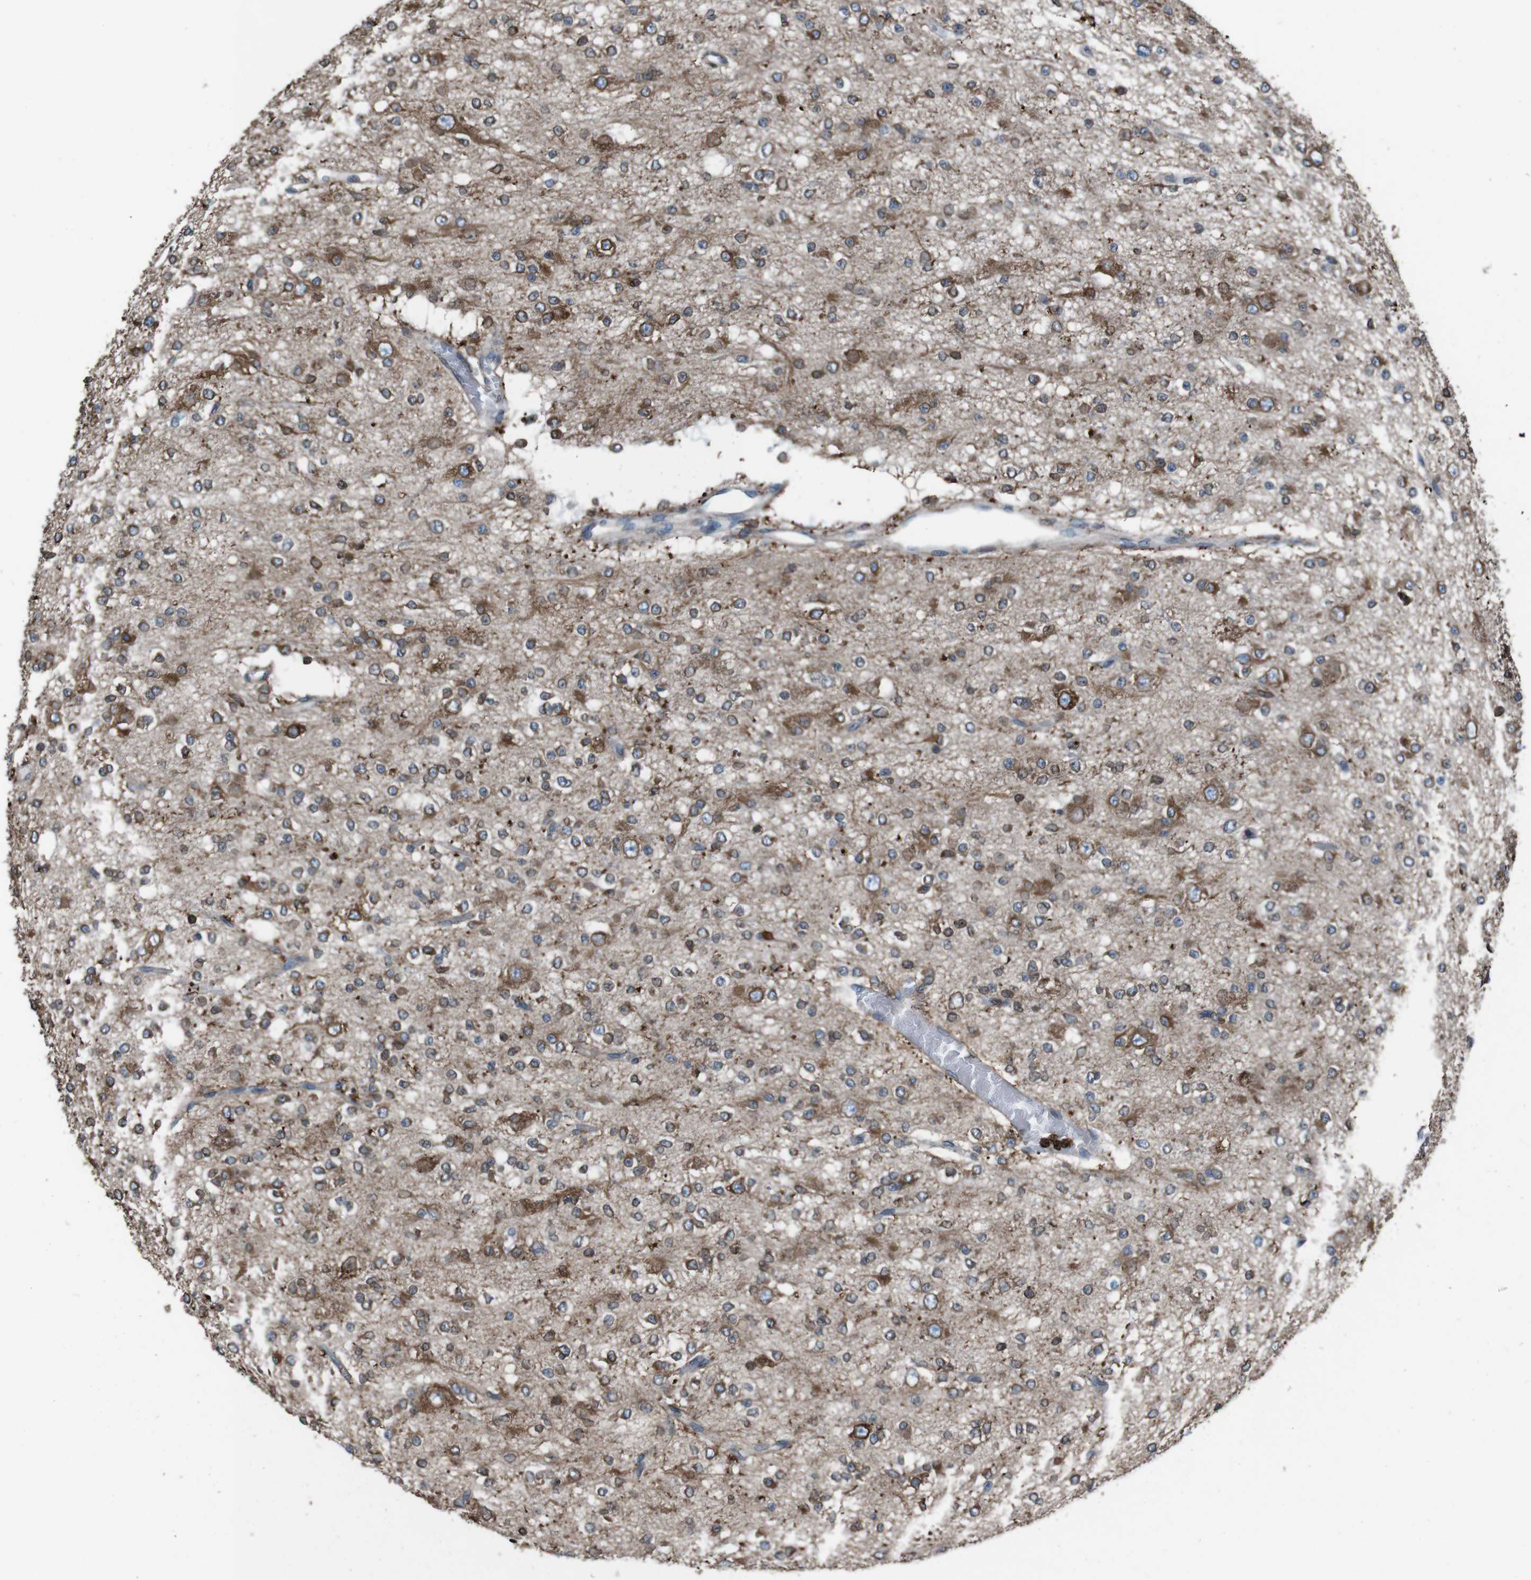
{"staining": {"intensity": "strong", "quantity": "25%-75%", "location": "cytoplasmic/membranous"}, "tissue": "glioma", "cell_type": "Tumor cells", "image_type": "cancer", "snomed": [{"axis": "morphology", "description": "Glioma, malignant, Low grade"}, {"axis": "topography", "description": "Brain"}], "caption": "High-magnification brightfield microscopy of glioma stained with DAB (brown) and counterstained with hematoxylin (blue). tumor cells exhibit strong cytoplasmic/membranous expression is appreciated in about25%-75% of cells. (DAB = brown stain, brightfield microscopy at high magnification).", "gene": "APMAP", "patient": {"sex": "male", "age": 38}}